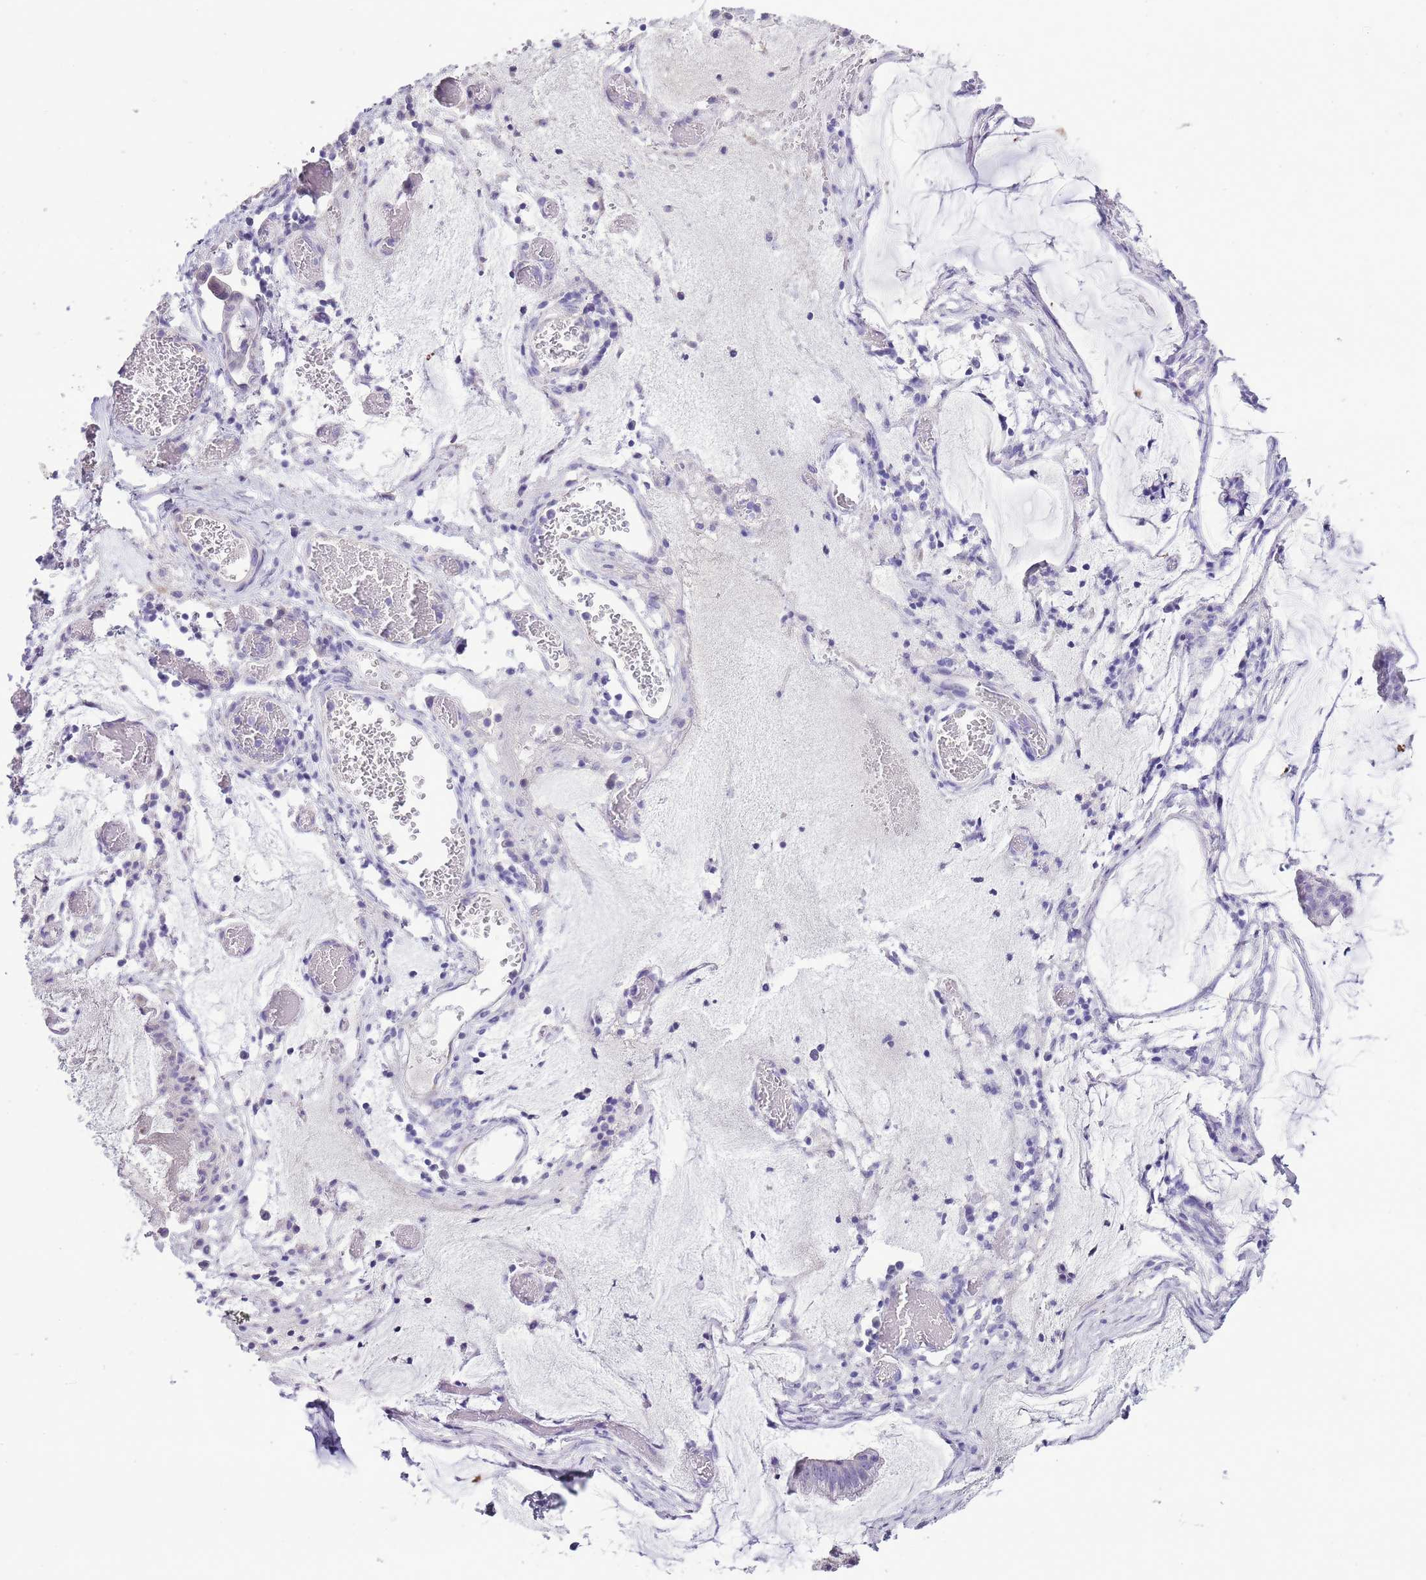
{"staining": {"intensity": "negative", "quantity": "none", "location": "none"}, "tissue": "ovarian cancer", "cell_type": "Tumor cells", "image_type": "cancer", "snomed": [{"axis": "morphology", "description": "Cystadenocarcinoma, mucinous, NOS"}, {"axis": "topography", "description": "Ovary"}], "caption": "Ovarian mucinous cystadenocarcinoma stained for a protein using immunohistochemistry exhibits no staining tumor cells.", "gene": "FBRSL1", "patient": {"sex": "female", "age": 73}}